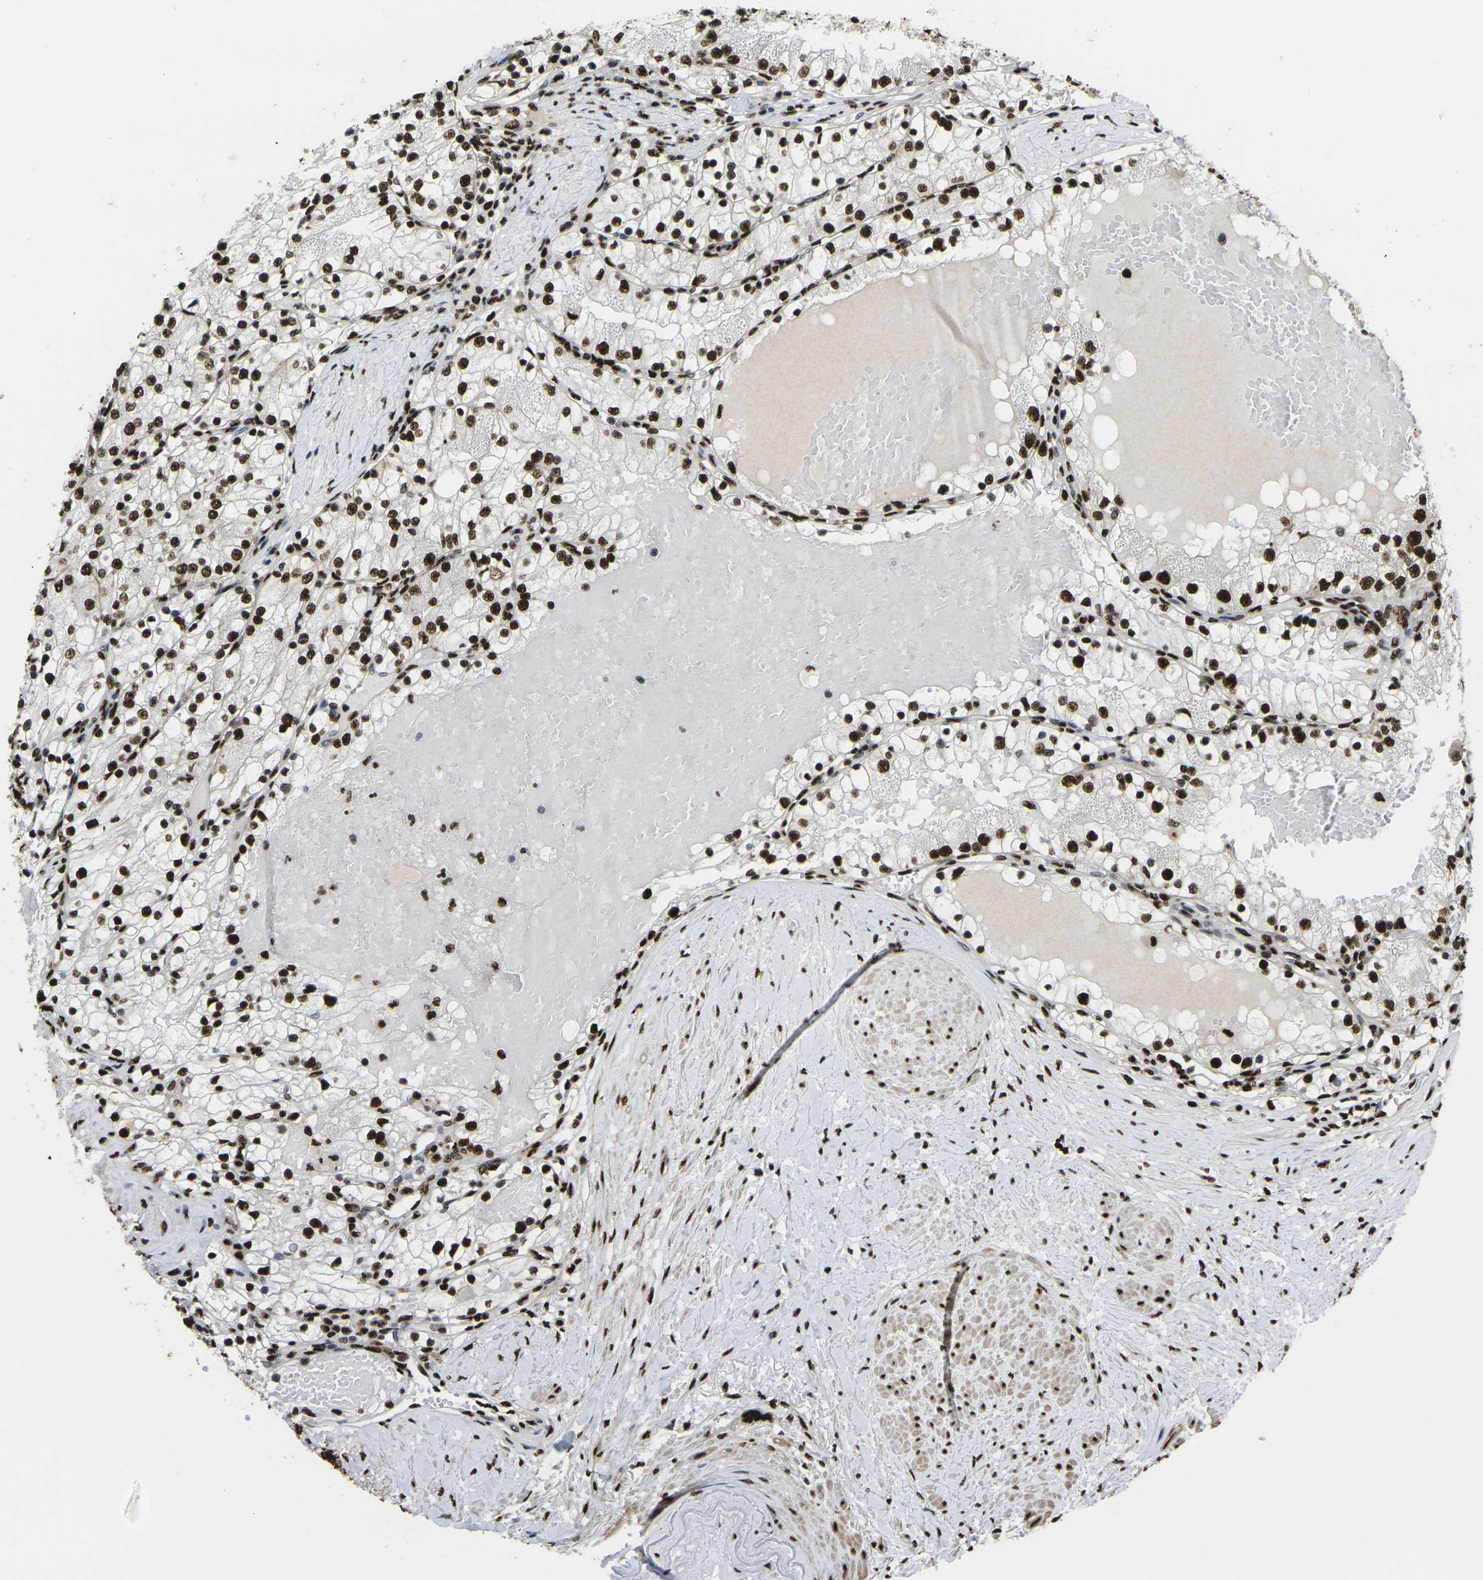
{"staining": {"intensity": "strong", "quantity": ">75%", "location": "nuclear"}, "tissue": "renal cancer", "cell_type": "Tumor cells", "image_type": "cancer", "snomed": [{"axis": "morphology", "description": "Adenocarcinoma, NOS"}, {"axis": "topography", "description": "Kidney"}], "caption": "Protein expression analysis of human renal cancer reveals strong nuclear positivity in approximately >75% of tumor cells.", "gene": "SMARCC1", "patient": {"sex": "male", "age": 68}}